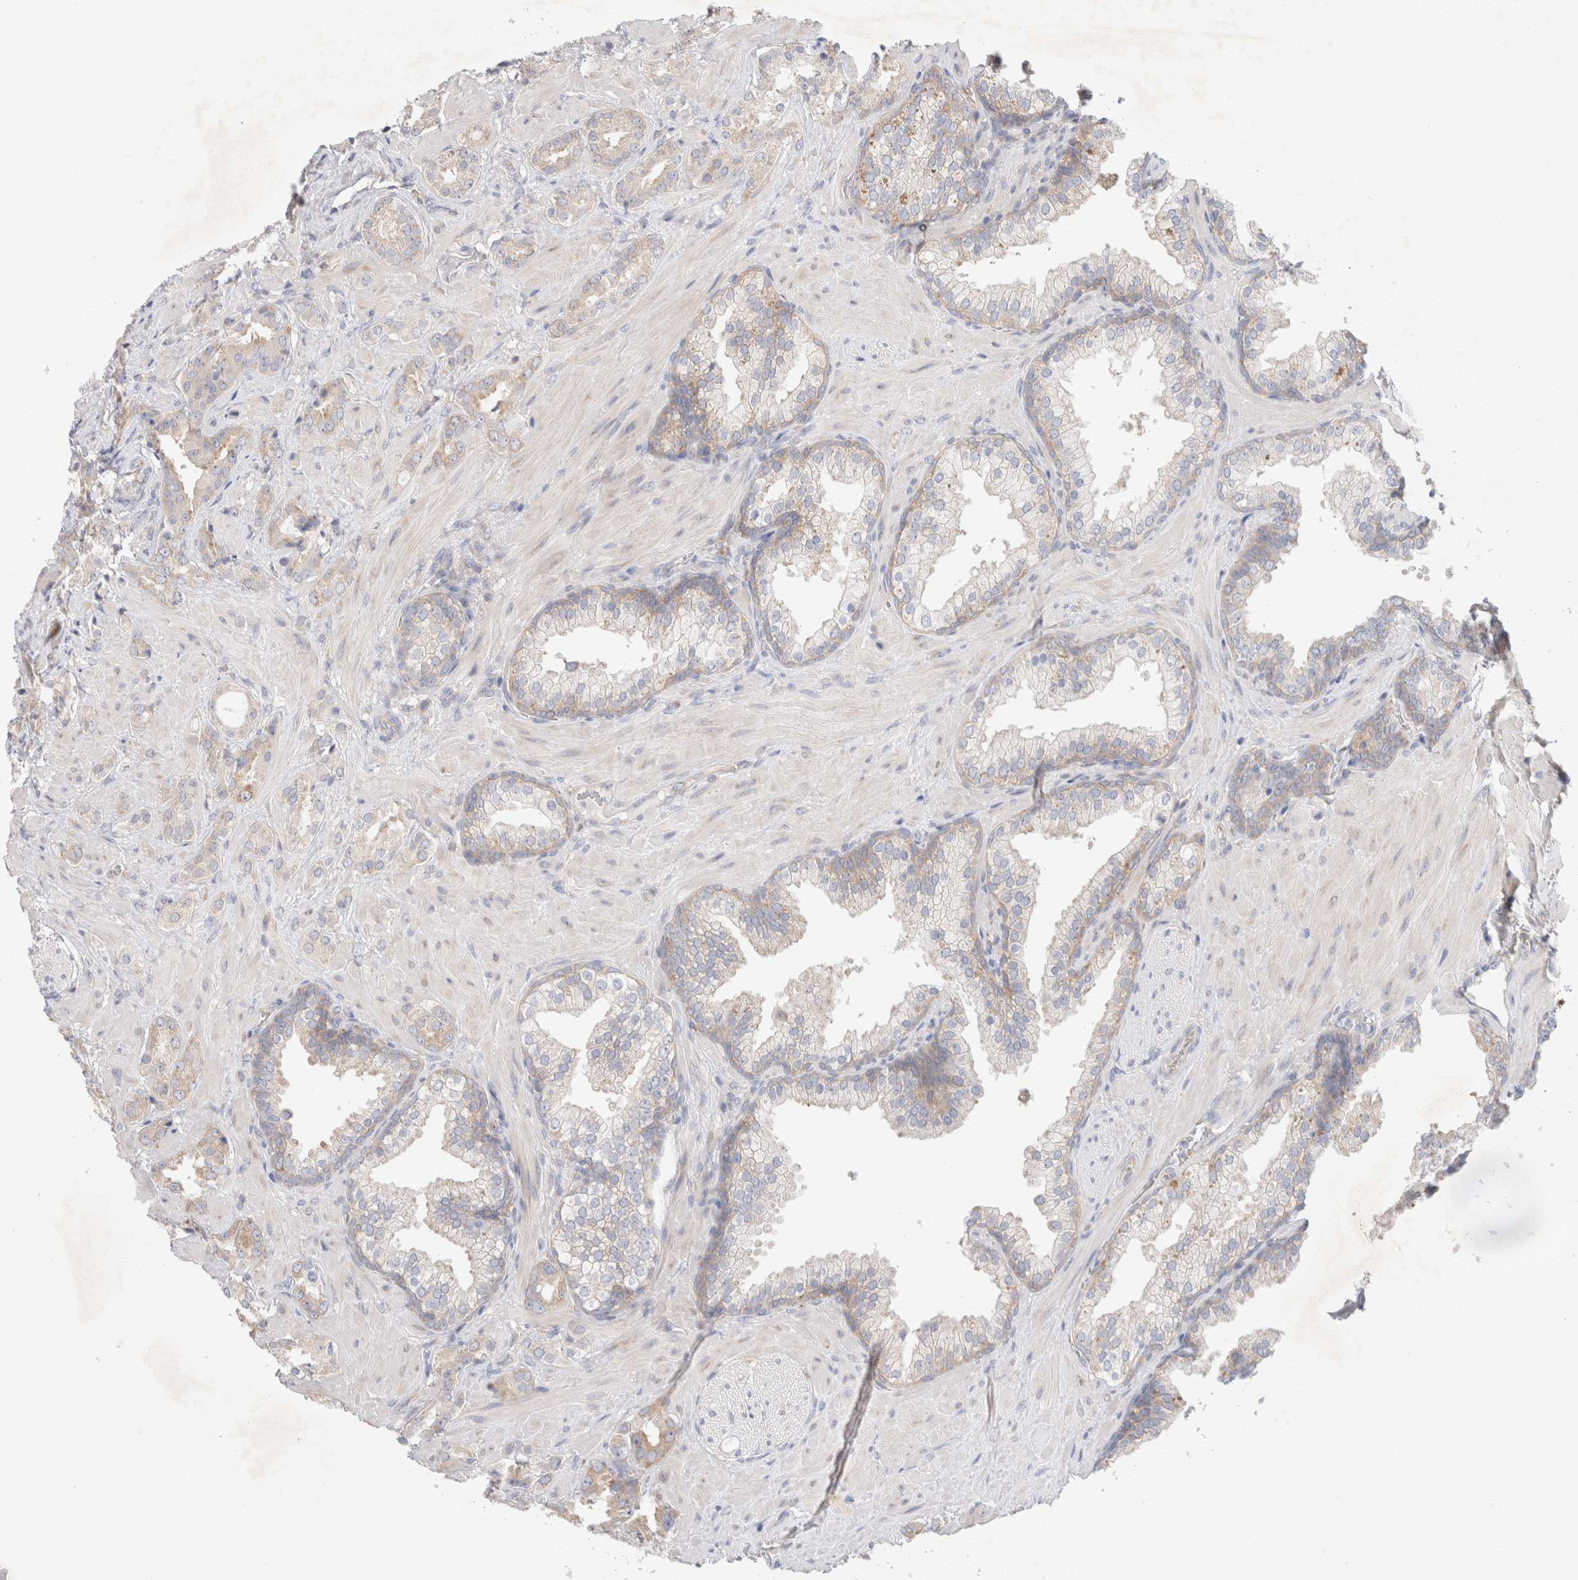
{"staining": {"intensity": "weak", "quantity": "<25%", "location": "cytoplasmic/membranous"}, "tissue": "prostate cancer", "cell_type": "Tumor cells", "image_type": "cancer", "snomed": [{"axis": "morphology", "description": "Adenocarcinoma, High grade"}, {"axis": "topography", "description": "Prostate"}], "caption": "High magnification brightfield microscopy of prostate cancer stained with DAB (brown) and counterstained with hematoxylin (blue): tumor cells show no significant positivity.", "gene": "ZNF23", "patient": {"sex": "male", "age": 64}}